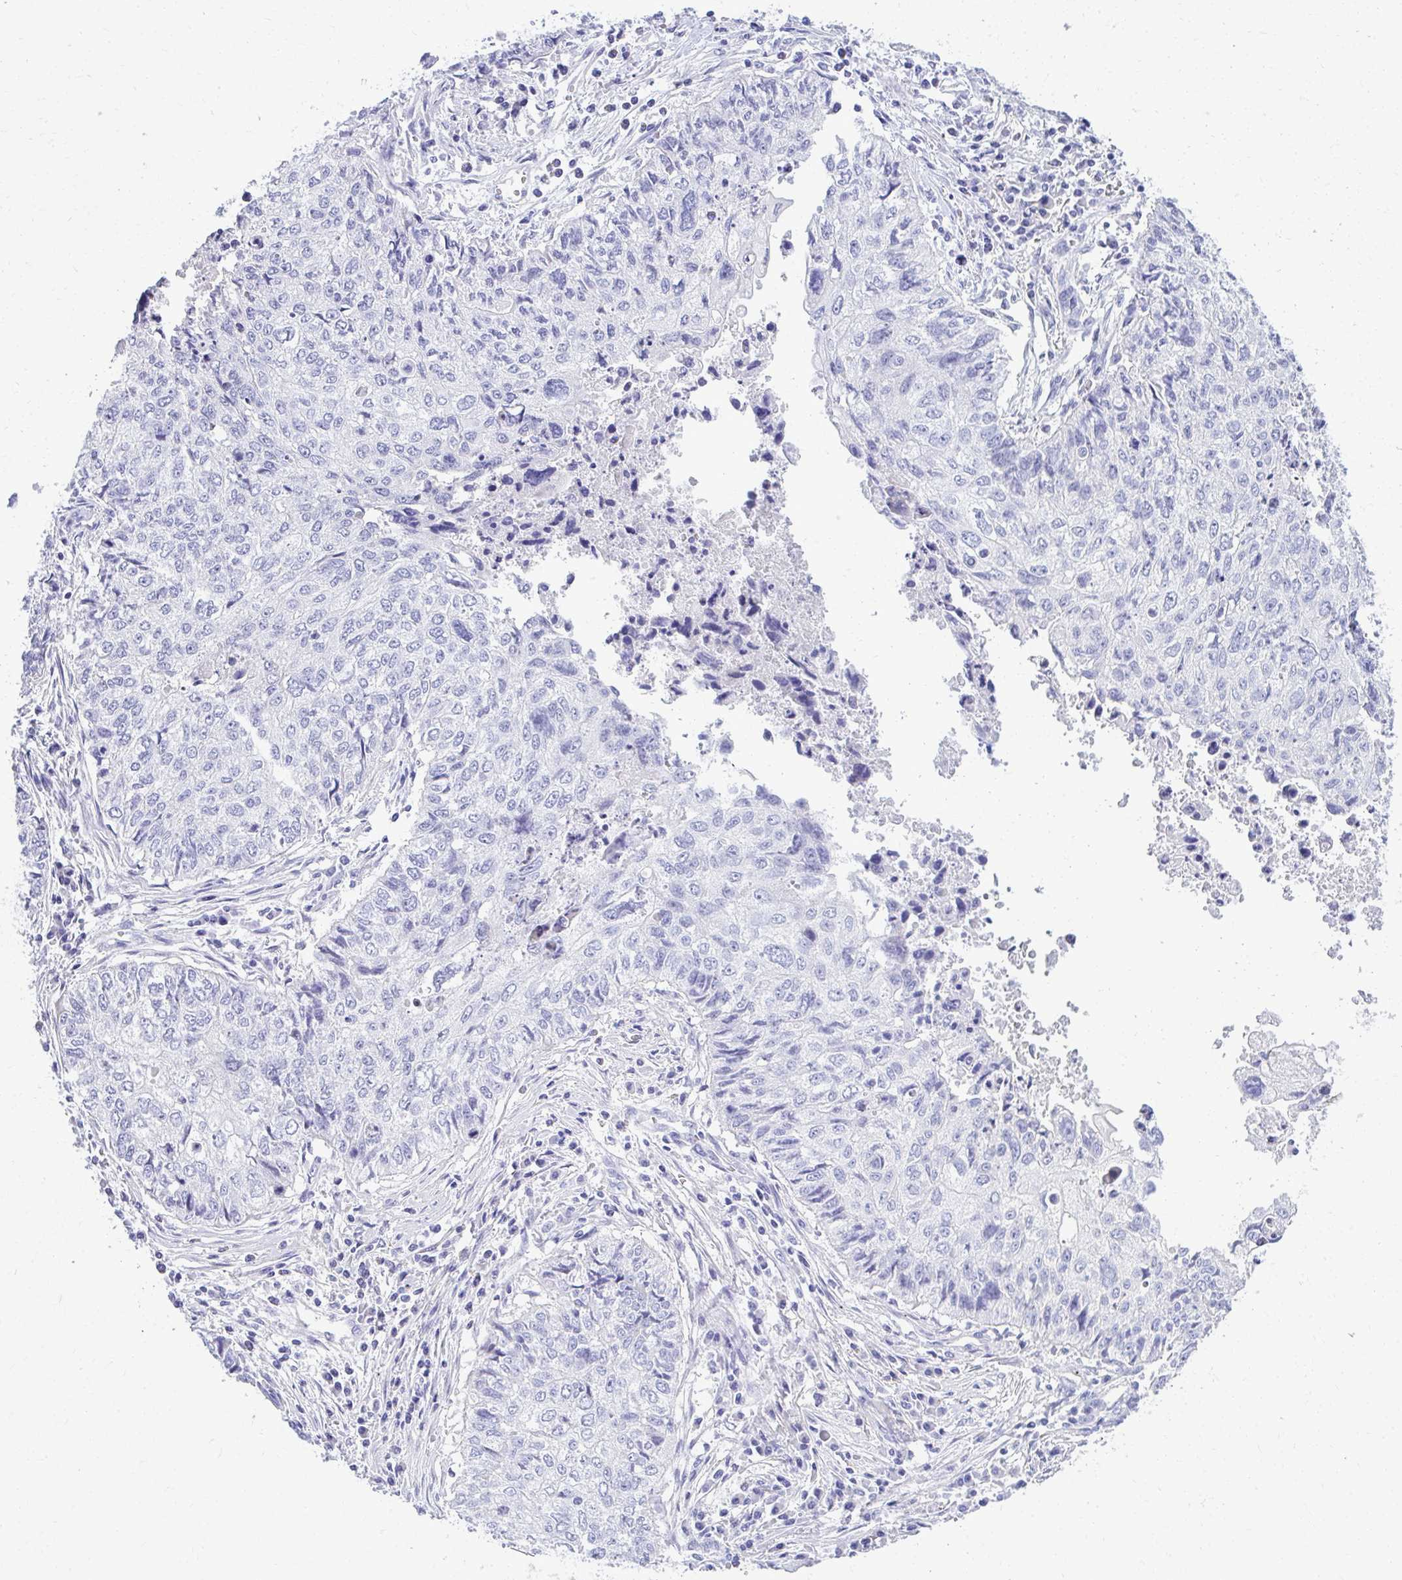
{"staining": {"intensity": "negative", "quantity": "none", "location": "none"}, "tissue": "lung cancer", "cell_type": "Tumor cells", "image_type": "cancer", "snomed": [{"axis": "morphology", "description": "Normal morphology"}, {"axis": "morphology", "description": "Aneuploidy"}, {"axis": "morphology", "description": "Squamous cell carcinoma, NOS"}, {"axis": "topography", "description": "Lymph node"}, {"axis": "topography", "description": "Lung"}], "caption": "Lung cancer (aneuploidy) stained for a protein using immunohistochemistry (IHC) reveals no staining tumor cells.", "gene": "AIG1", "patient": {"sex": "female", "age": 76}}